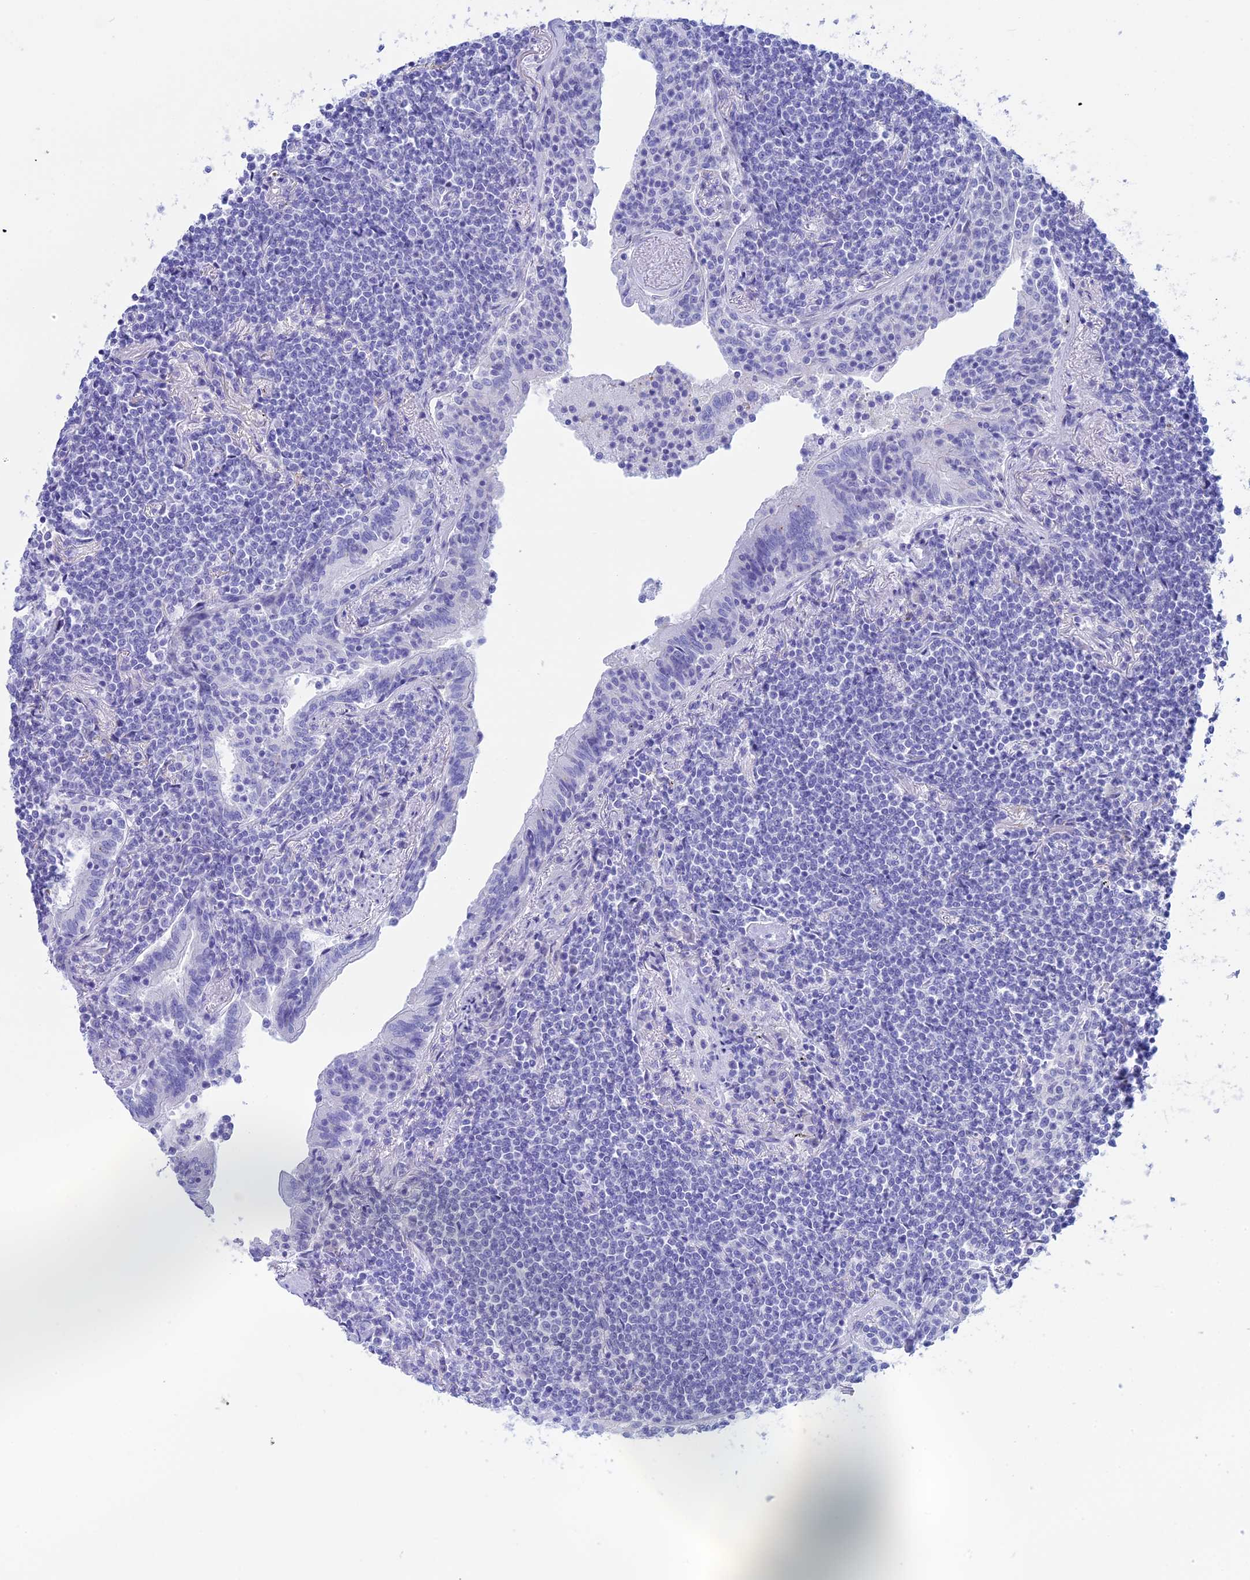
{"staining": {"intensity": "negative", "quantity": "none", "location": "none"}, "tissue": "lymphoma", "cell_type": "Tumor cells", "image_type": "cancer", "snomed": [{"axis": "morphology", "description": "Malignant lymphoma, non-Hodgkin's type, Low grade"}, {"axis": "topography", "description": "Lung"}], "caption": "Tumor cells show no significant protein expression in malignant lymphoma, non-Hodgkin's type (low-grade). The staining is performed using DAB brown chromogen with nuclei counter-stained in using hematoxylin.", "gene": "ERICH4", "patient": {"sex": "female", "age": 71}}